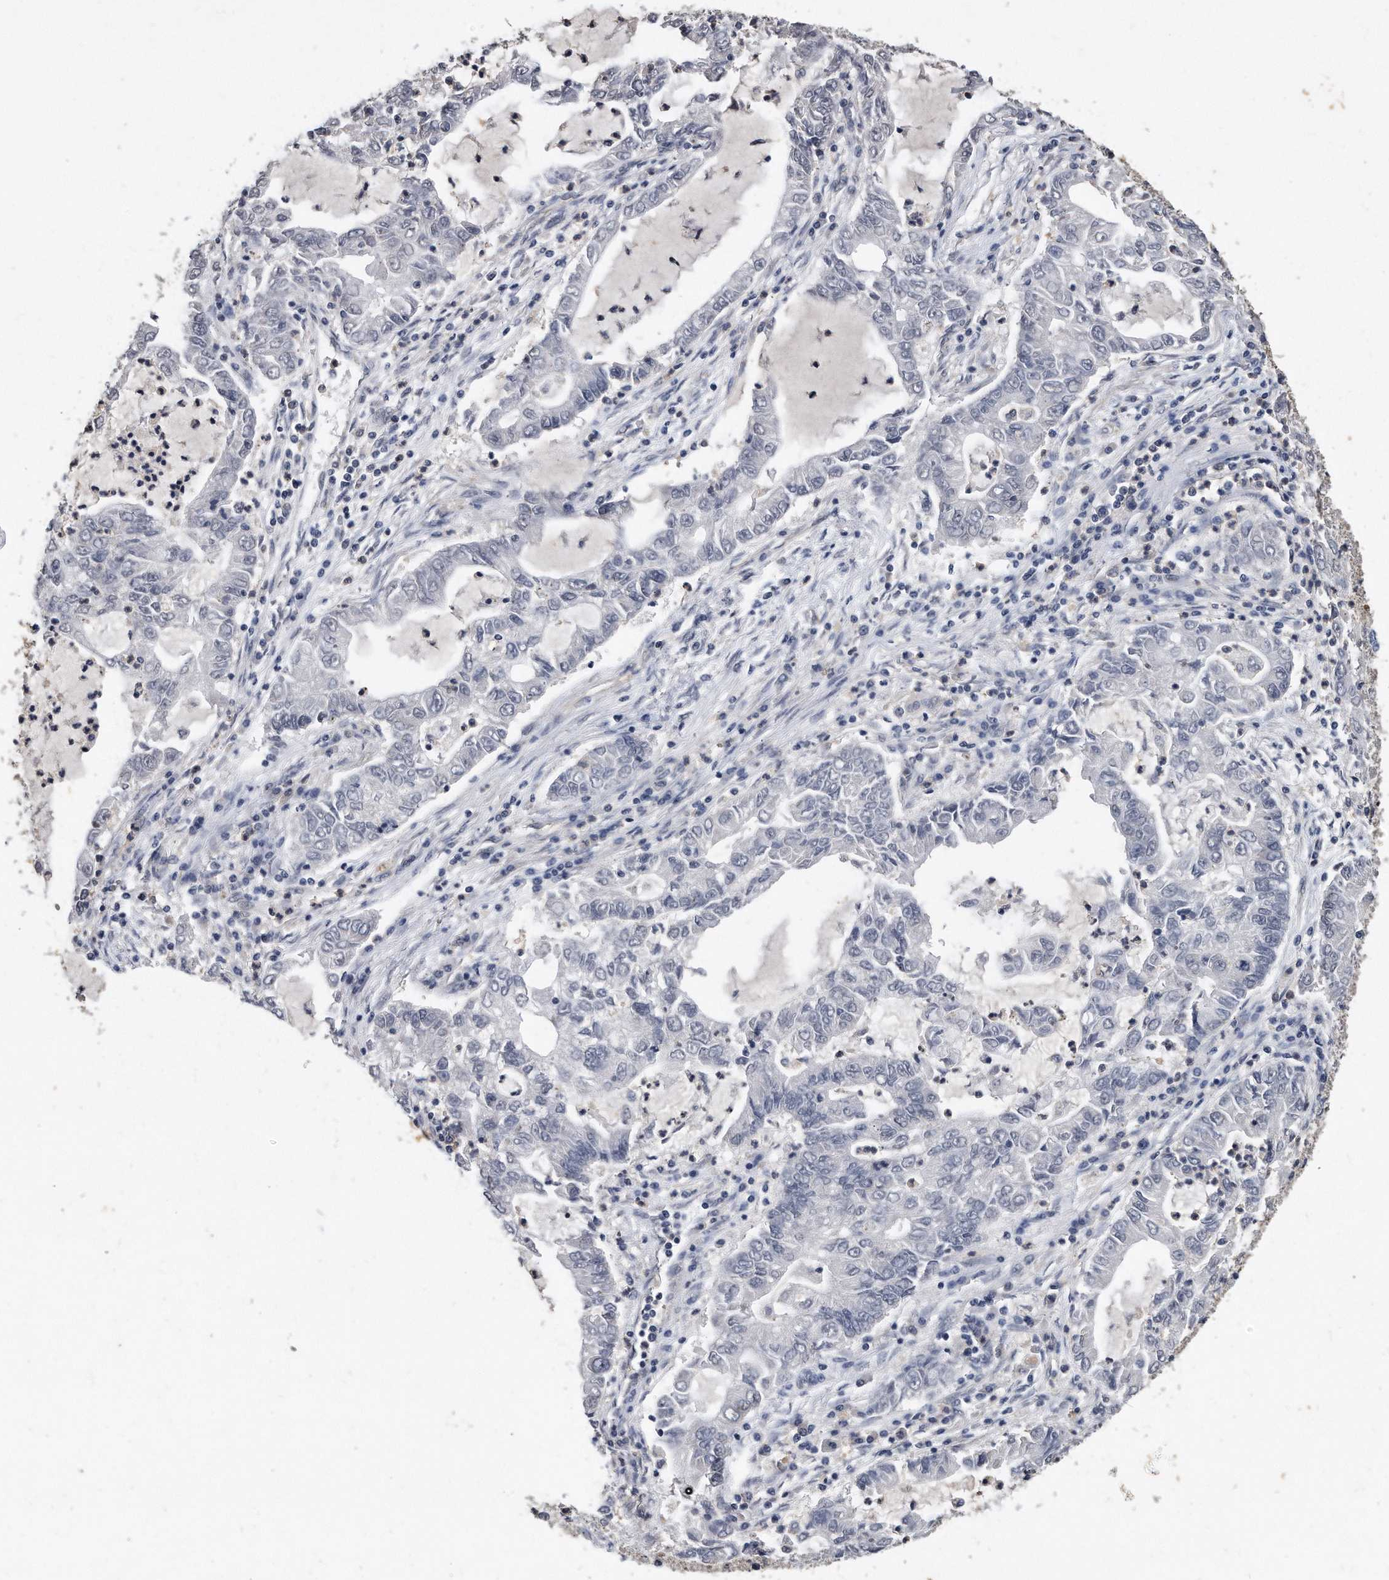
{"staining": {"intensity": "negative", "quantity": "none", "location": "none"}, "tissue": "lung cancer", "cell_type": "Tumor cells", "image_type": "cancer", "snomed": [{"axis": "morphology", "description": "Adenocarcinoma, NOS"}, {"axis": "topography", "description": "Lung"}], "caption": "The IHC histopathology image has no significant positivity in tumor cells of adenocarcinoma (lung) tissue. (DAB IHC visualized using brightfield microscopy, high magnification).", "gene": "HOMER3", "patient": {"sex": "female", "age": 51}}